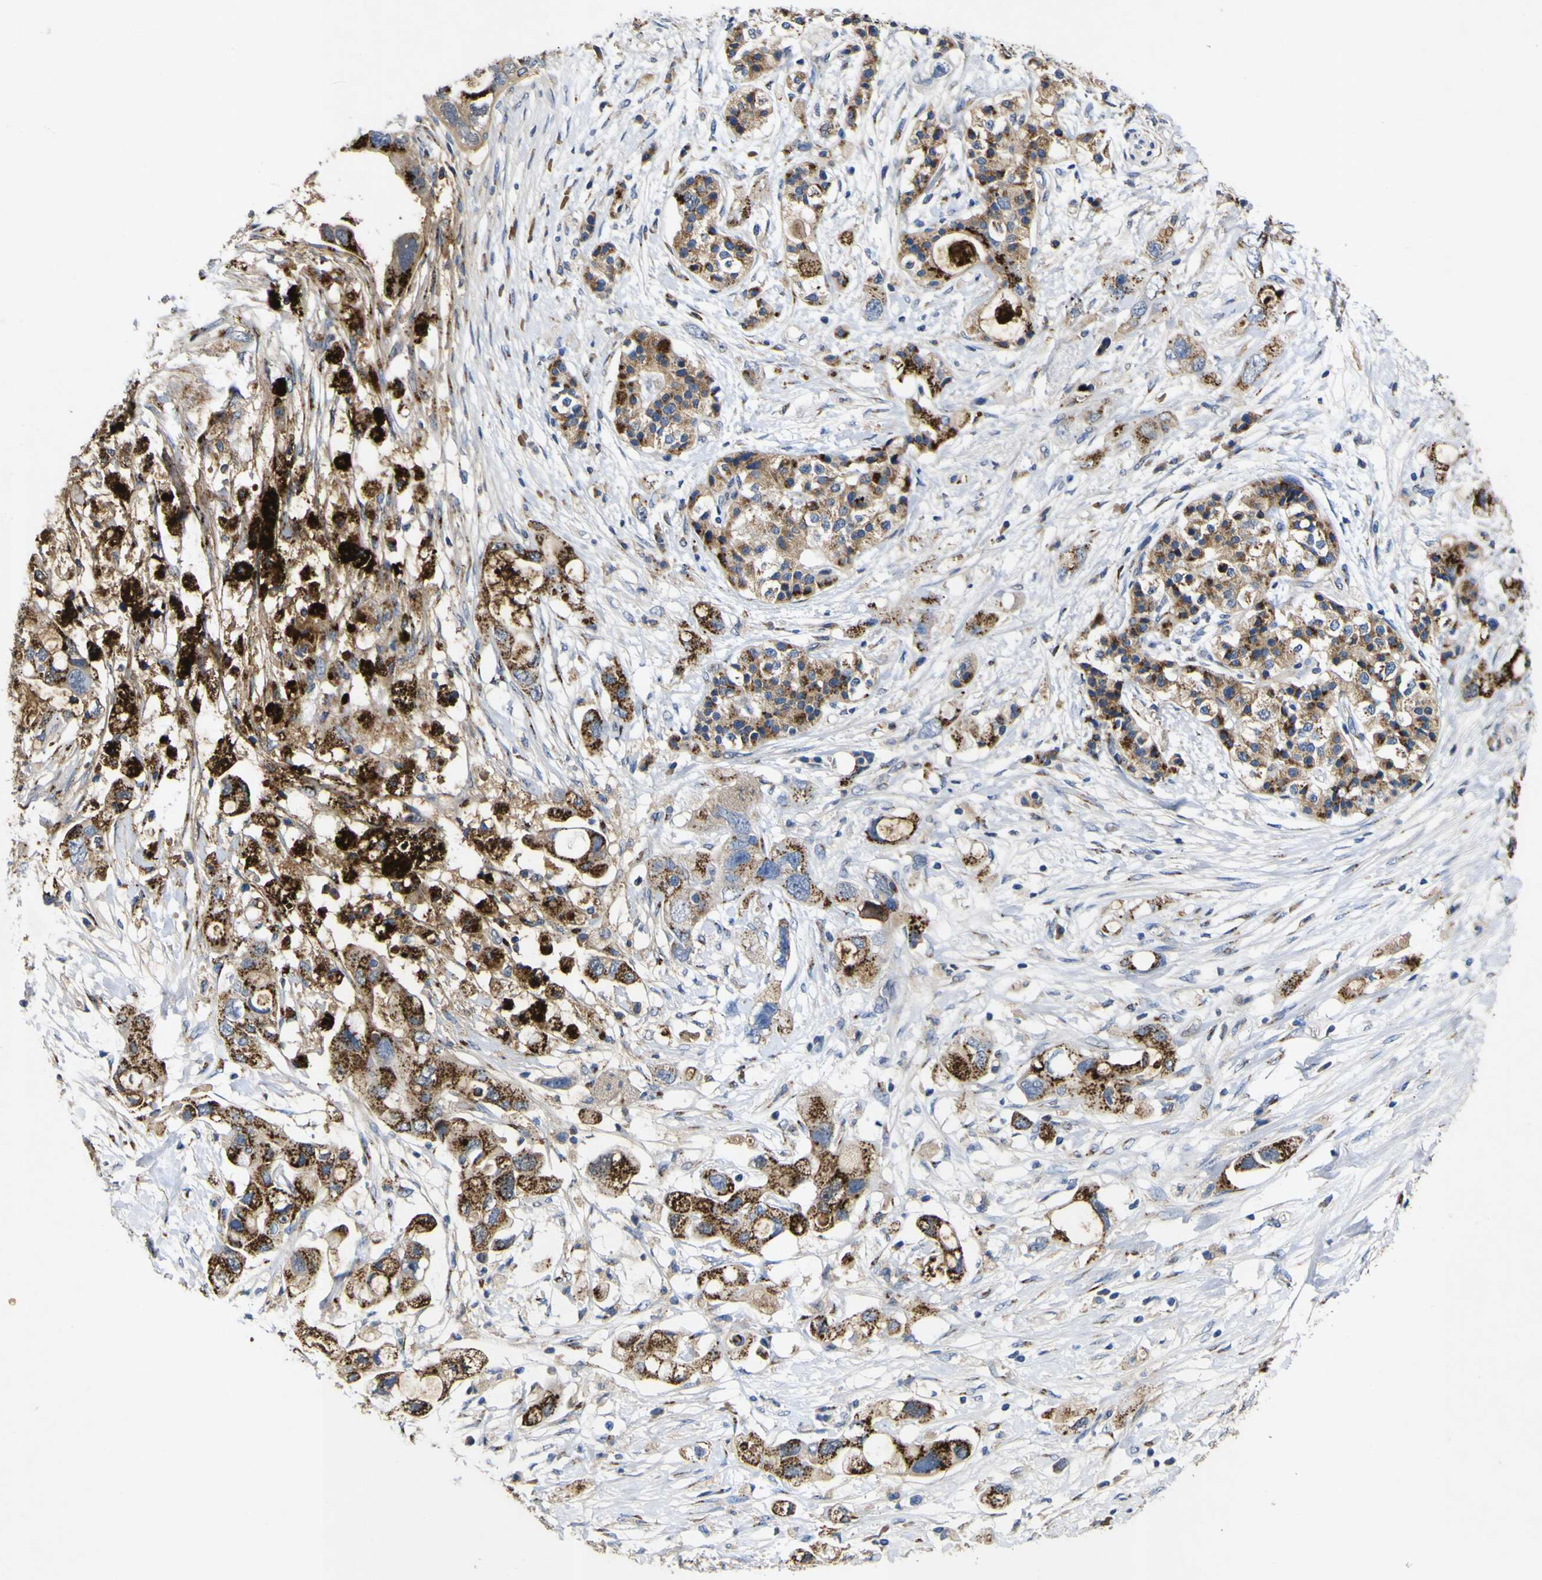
{"staining": {"intensity": "strong", "quantity": ">75%", "location": "cytoplasmic/membranous"}, "tissue": "pancreatic cancer", "cell_type": "Tumor cells", "image_type": "cancer", "snomed": [{"axis": "morphology", "description": "Adenocarcinoma, NOS"}, {"axis": "topography", "description": "Pancreas"}], "caption": "Immunohistochemistry (IHC) of human pancreatic cancer (adenocarcinoma) reveals high levels of strong cytoplasmic/membranous expression in about >75% of tumor cells. The staining was performed using DAB to visualize the protein expression in brown, while the nuclei were stained in blue with hematoxylin (Magnification: 20x).", "gene": "COA1", "patient": {"sex": "female", "age": 56}}